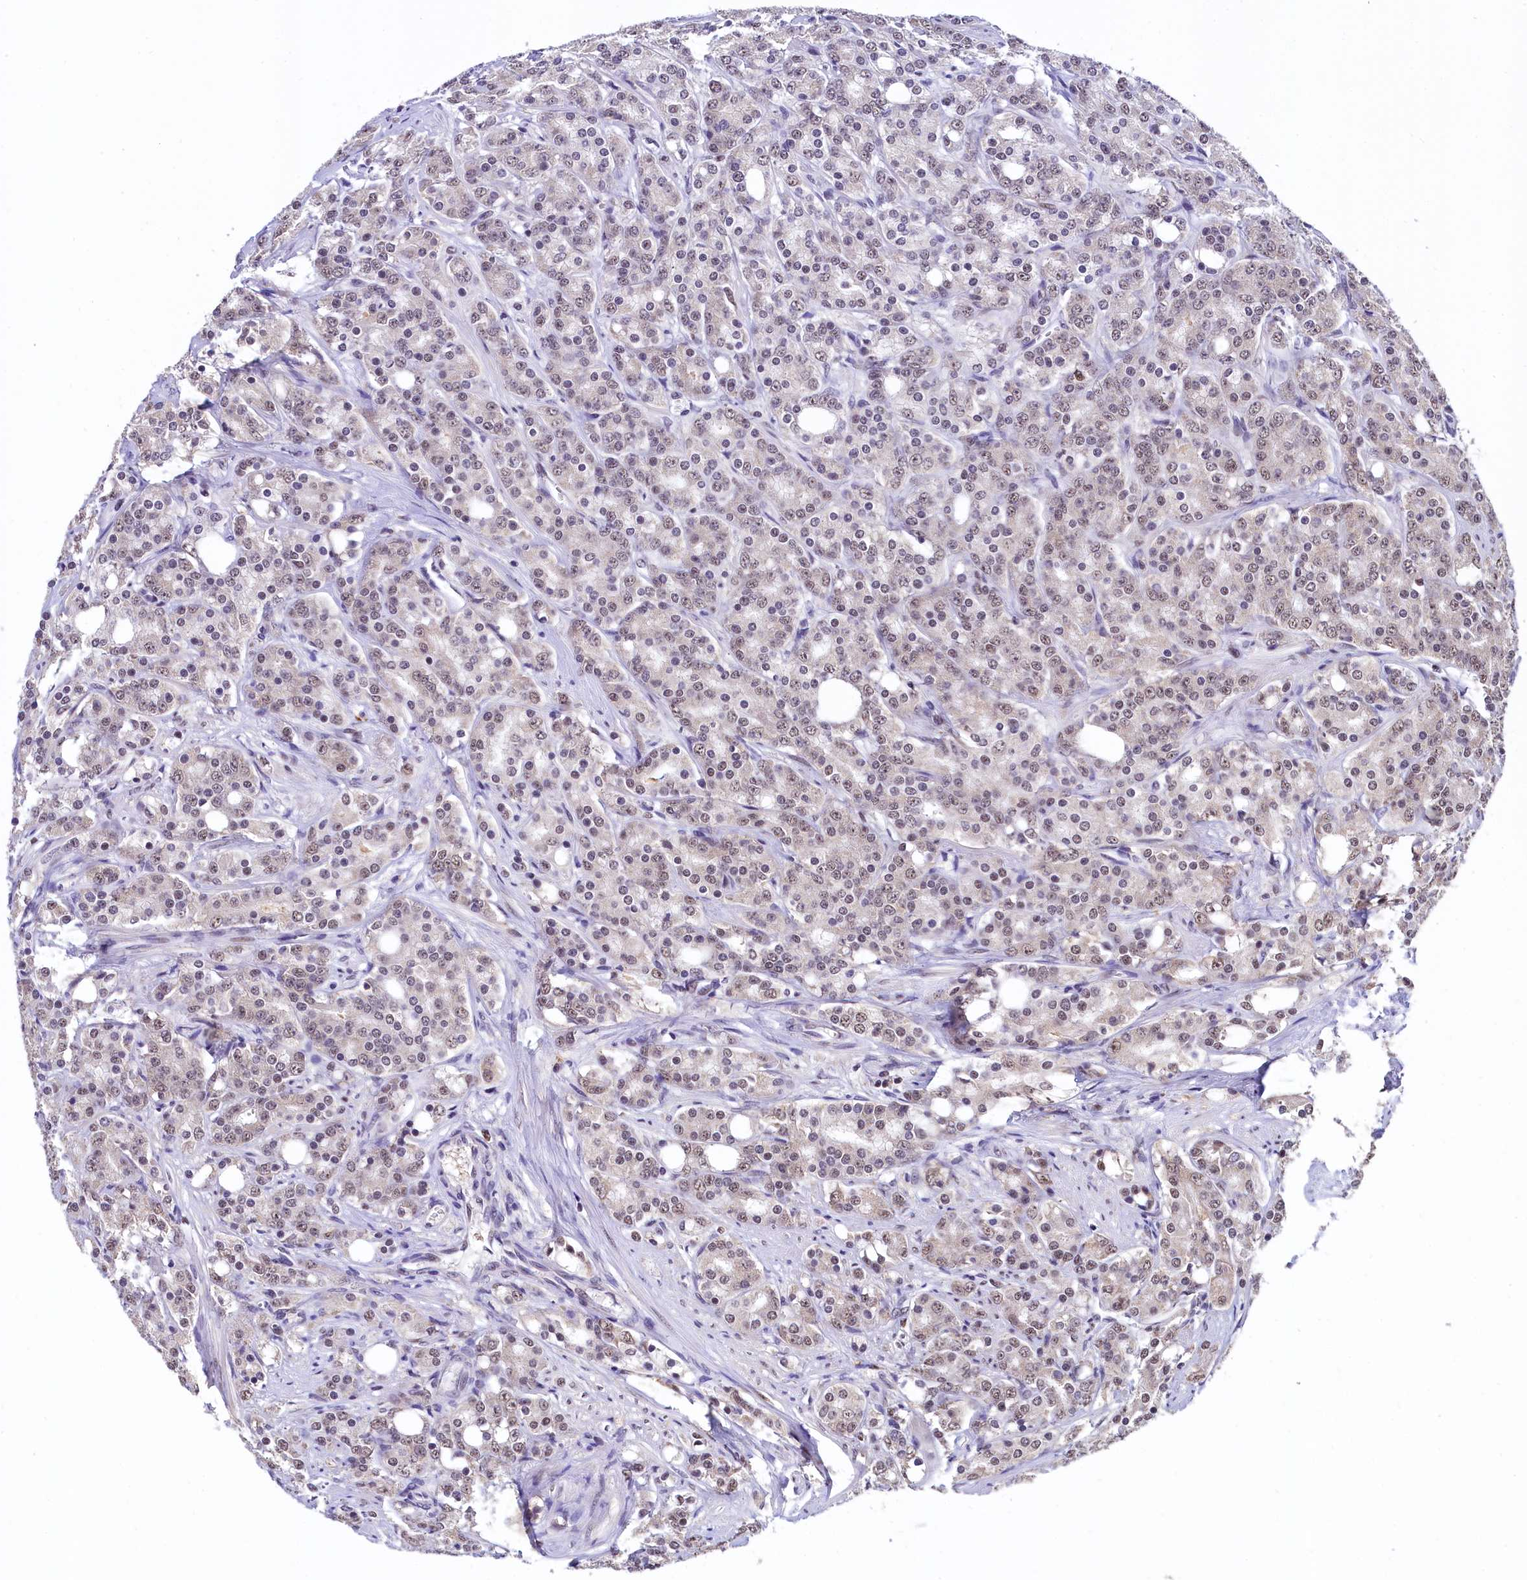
{"staining": {"intensity": "weak", "quantity": ">75%", "location": "nuclear"}, "tissue": "prostate cancer", "cell_type": "Tumor cells", "image_type": "cancer", "snomed": [{"axis": "morphology", "description": "Adenocarcinoma, High grade"}, {"axis": "topography", "description": "Prostate"}], "caption": "Human prostate cancer (high-grade adenocarcinoma) stained for a protein (brown) demonstrates weak nuclear positive positivity in about >75% of tumor cells.", "gene": "HECTD4", "patient": {"sex": "male", "age": 62}}